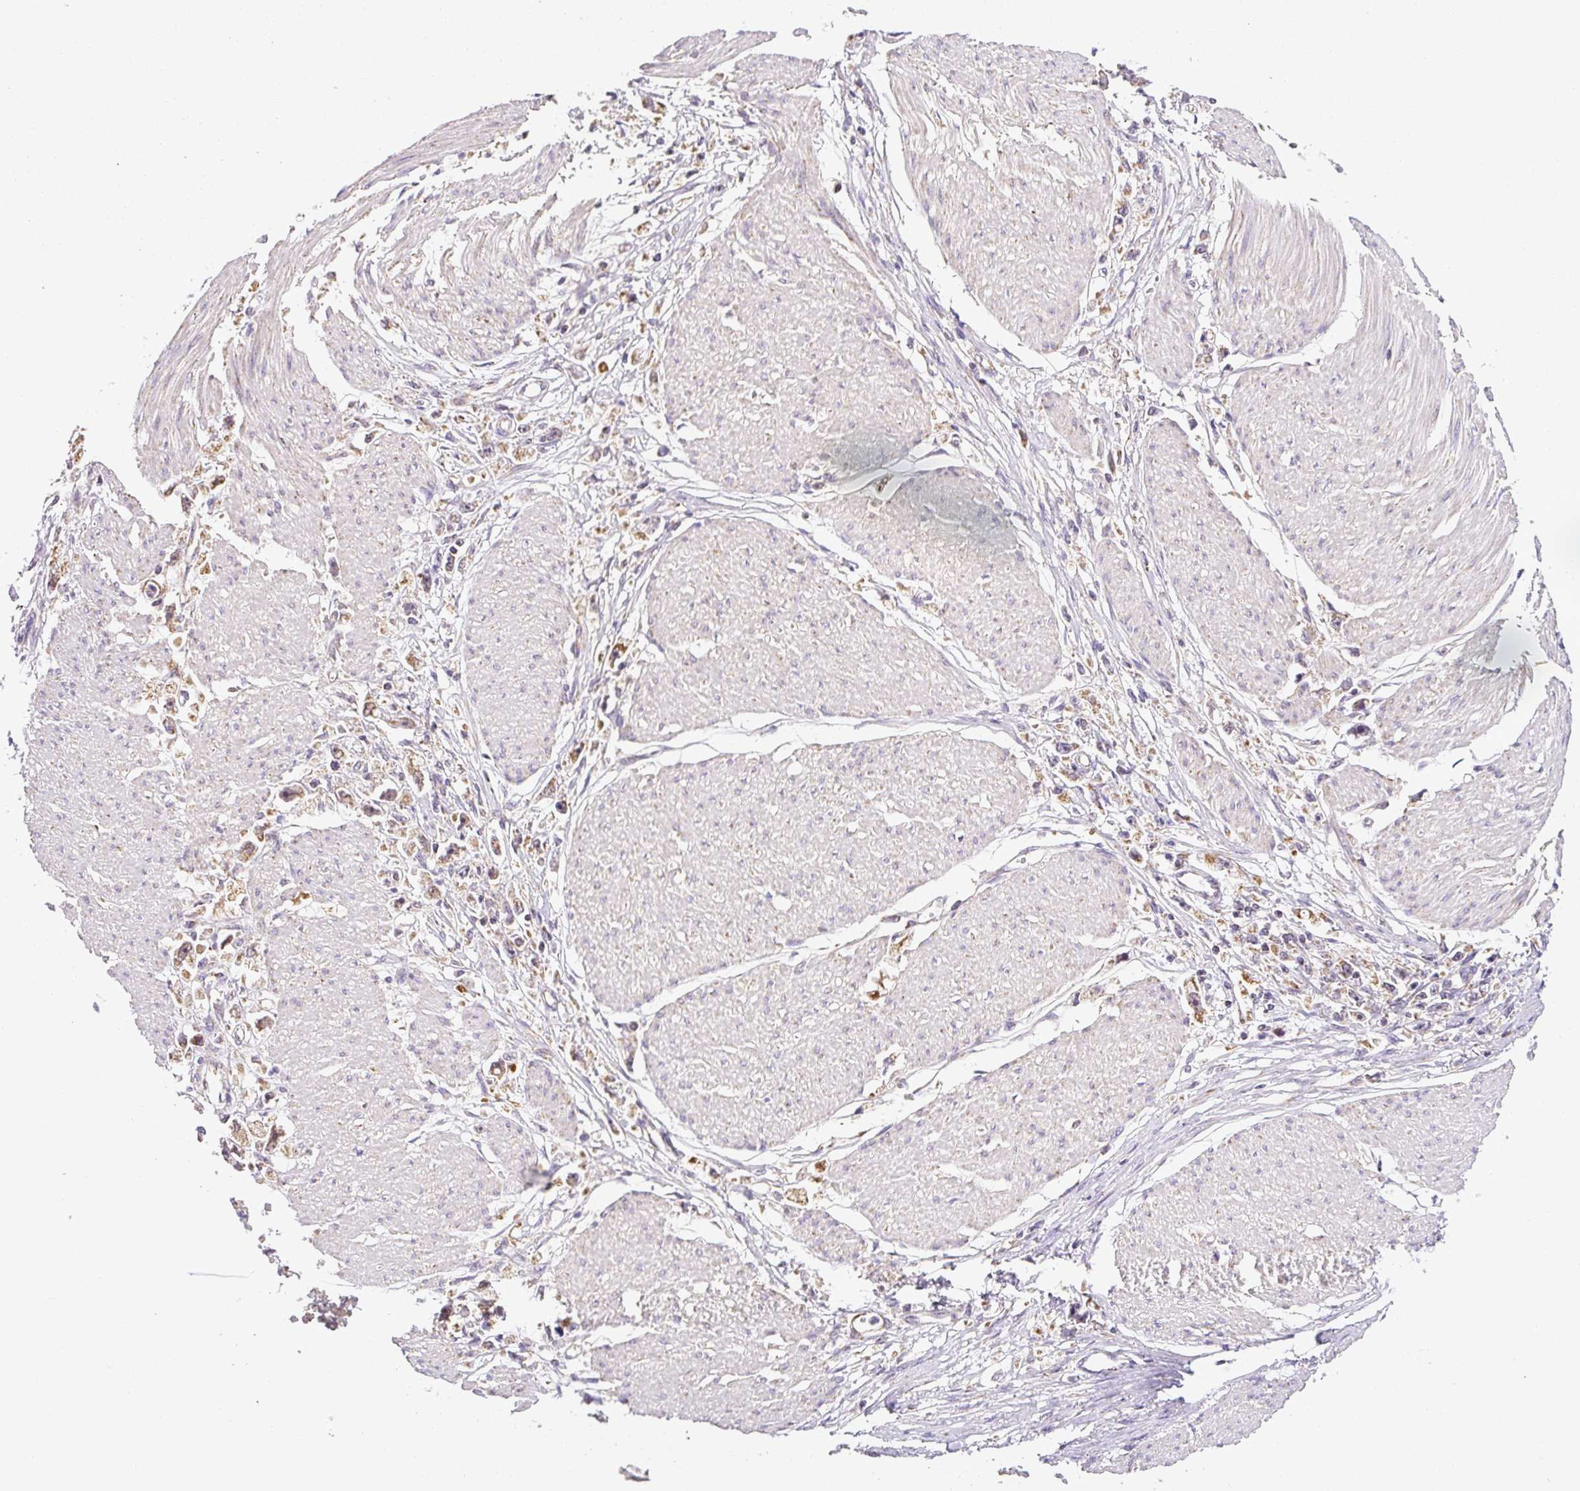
{"staining": {"intensity": "moderate", "quantity": ">75%", "location": "cytoplasmic/membranous"}, "tissue": "stomach cancer", "cell_type": "Tumor cells", "image_type": "cancer", "snomed": [{"axis": "morphology", "description": "Adenocarcinoma, NOS"}, {"axis": "topography", "description": "Stomach"}], "caption": "Stomach cancer (adenocarcinoma) was stained to show a protein in brown. There is medium levels of moderate cytoplasmic/membranous expression in about >75% of tumor cells. (Brightfield microscopy of DAB IHC at high magnification).", "gene": "MFSD9", "patient": {"sex": "female", "age": 59}}